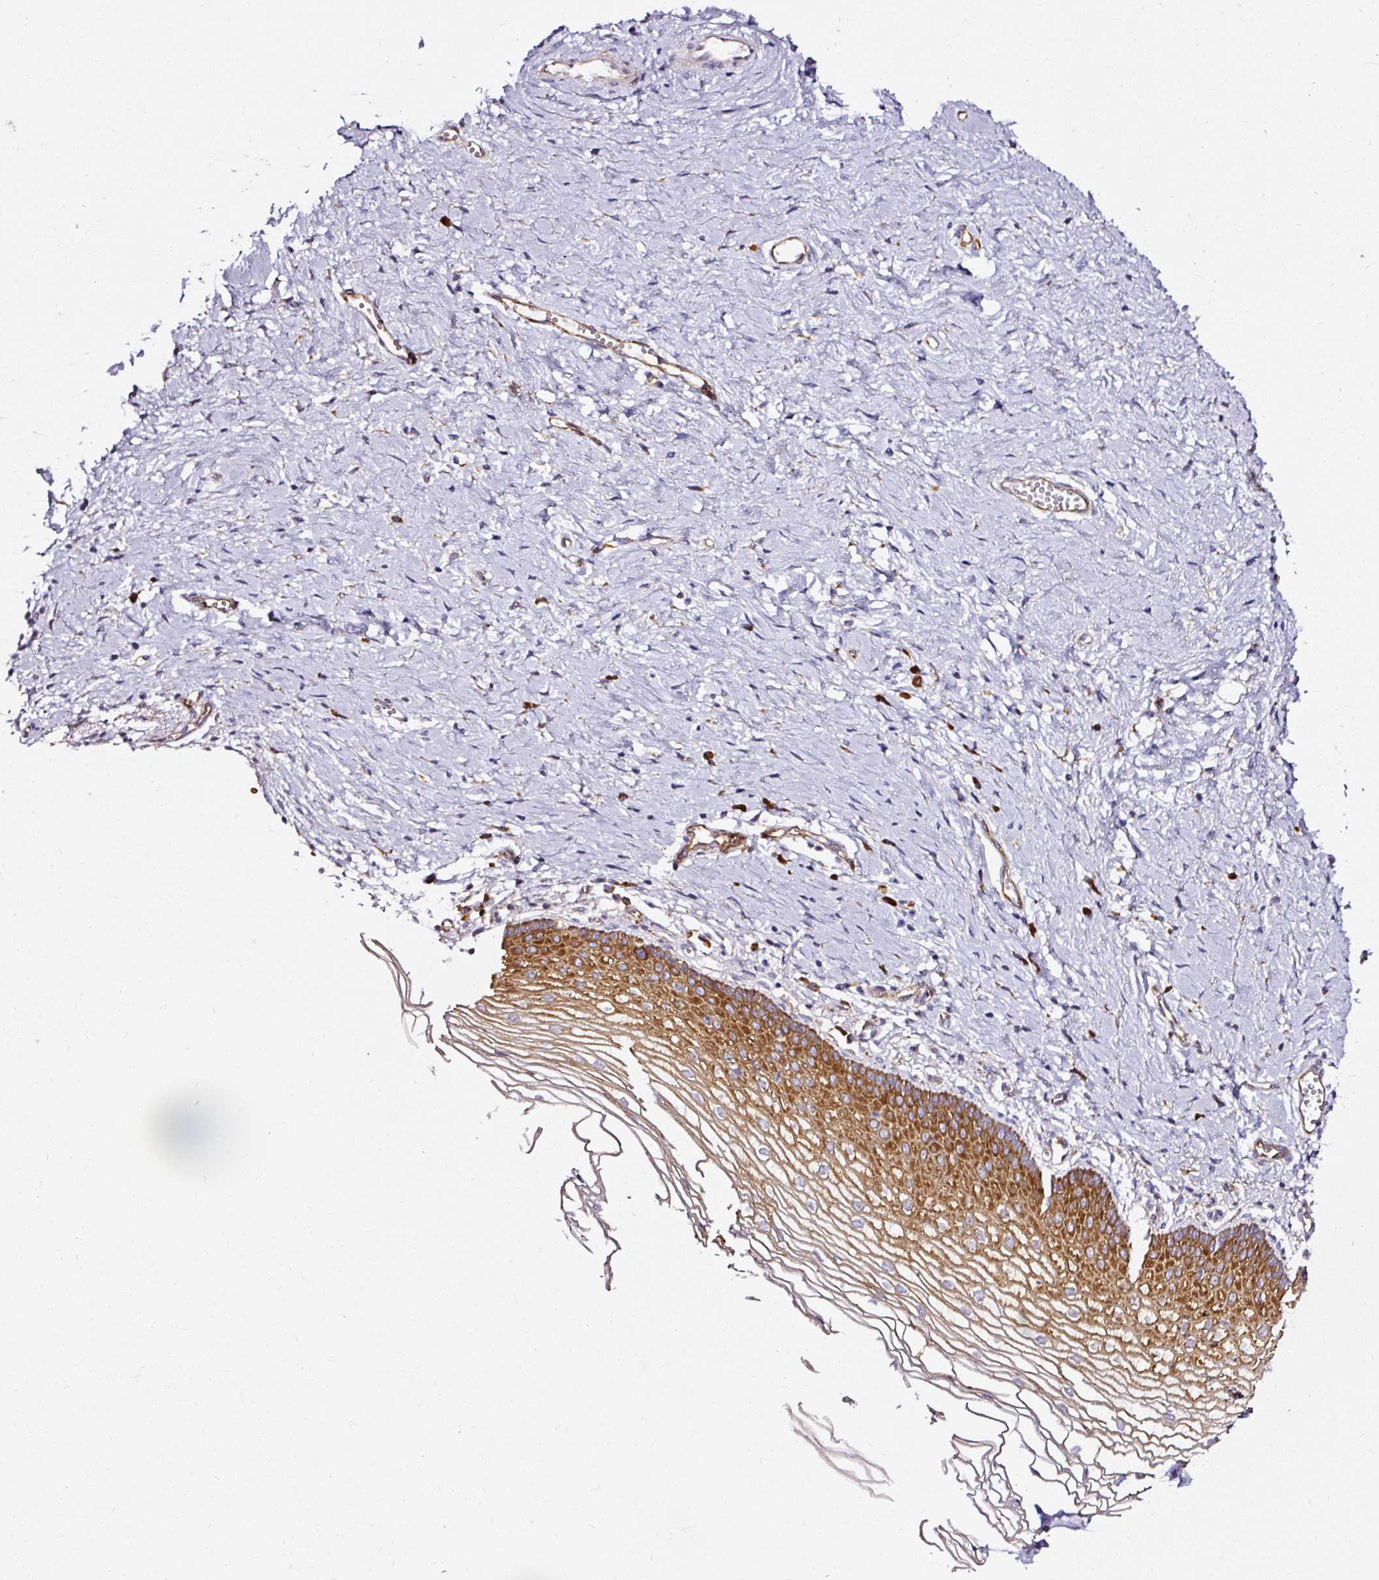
{"staining": {"intensity": "strong", "quantity": ">75%", "location": "cytoplasmic/membranous"}, "tissue": "vagina", "cell_type": "Squamous epithelial cells", "image_type": "normal", "snomed": [{"axis": "morphology", "description": "Normal tissue, NOS"}, {"axis": "topography", "description": "Vagina"}], "caption": "Immunohistochemical staining of normal human vagina displays strong cytoplasmic/membranous protein positivity in approximately >75% of squamous epithelial cells. Using DAB (brown) and hematoxylin (blue) stains, captured at high magnification using brightfield microscopy.", "gene": "RPL10A", "patient": {"sex": "female", "age": 56}}